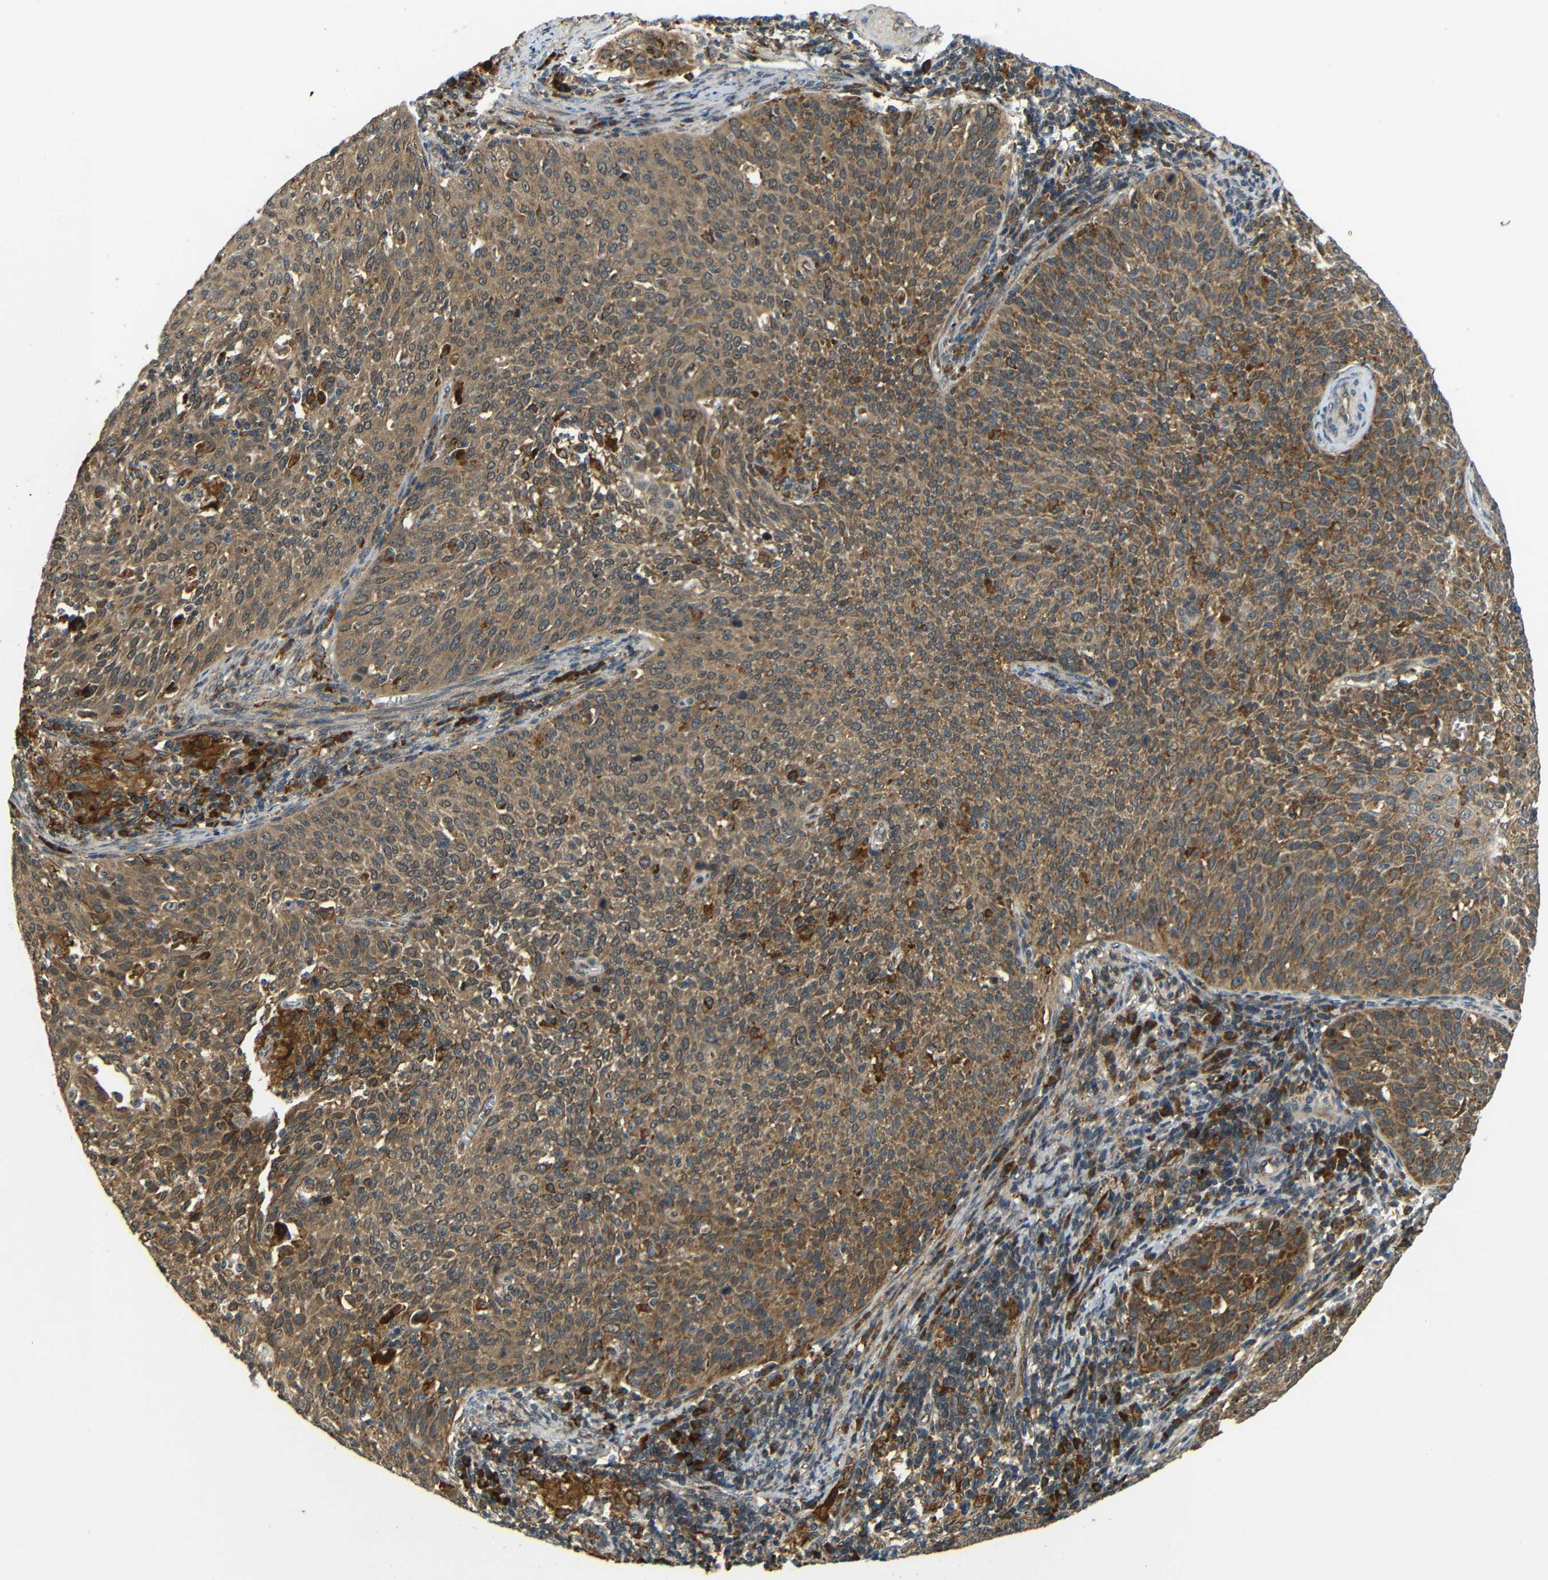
{"staining": {"intensity": "moderate", "quantity": ">75%", "location": "cytoplasmic/membranous"}, "tissue": "cervical cancer", "cell_type": "Tumor cells", "image_type": "cancer", "snomed": [{"axis": "morphology", "description": "Squamous cell carcinoma, NOS"}, {"axis": "topography", "description": "Cervix"}], "caption": "Cervical squamous cell carcinoma stained with DAB immunohistochemistry (IHC) shows medium levels of moderate cytoplasmic/membranous expression in approximately >75% of tumor cells.", "gene": "EPHB2", "patient": {"sex": "female", "age": 38}}